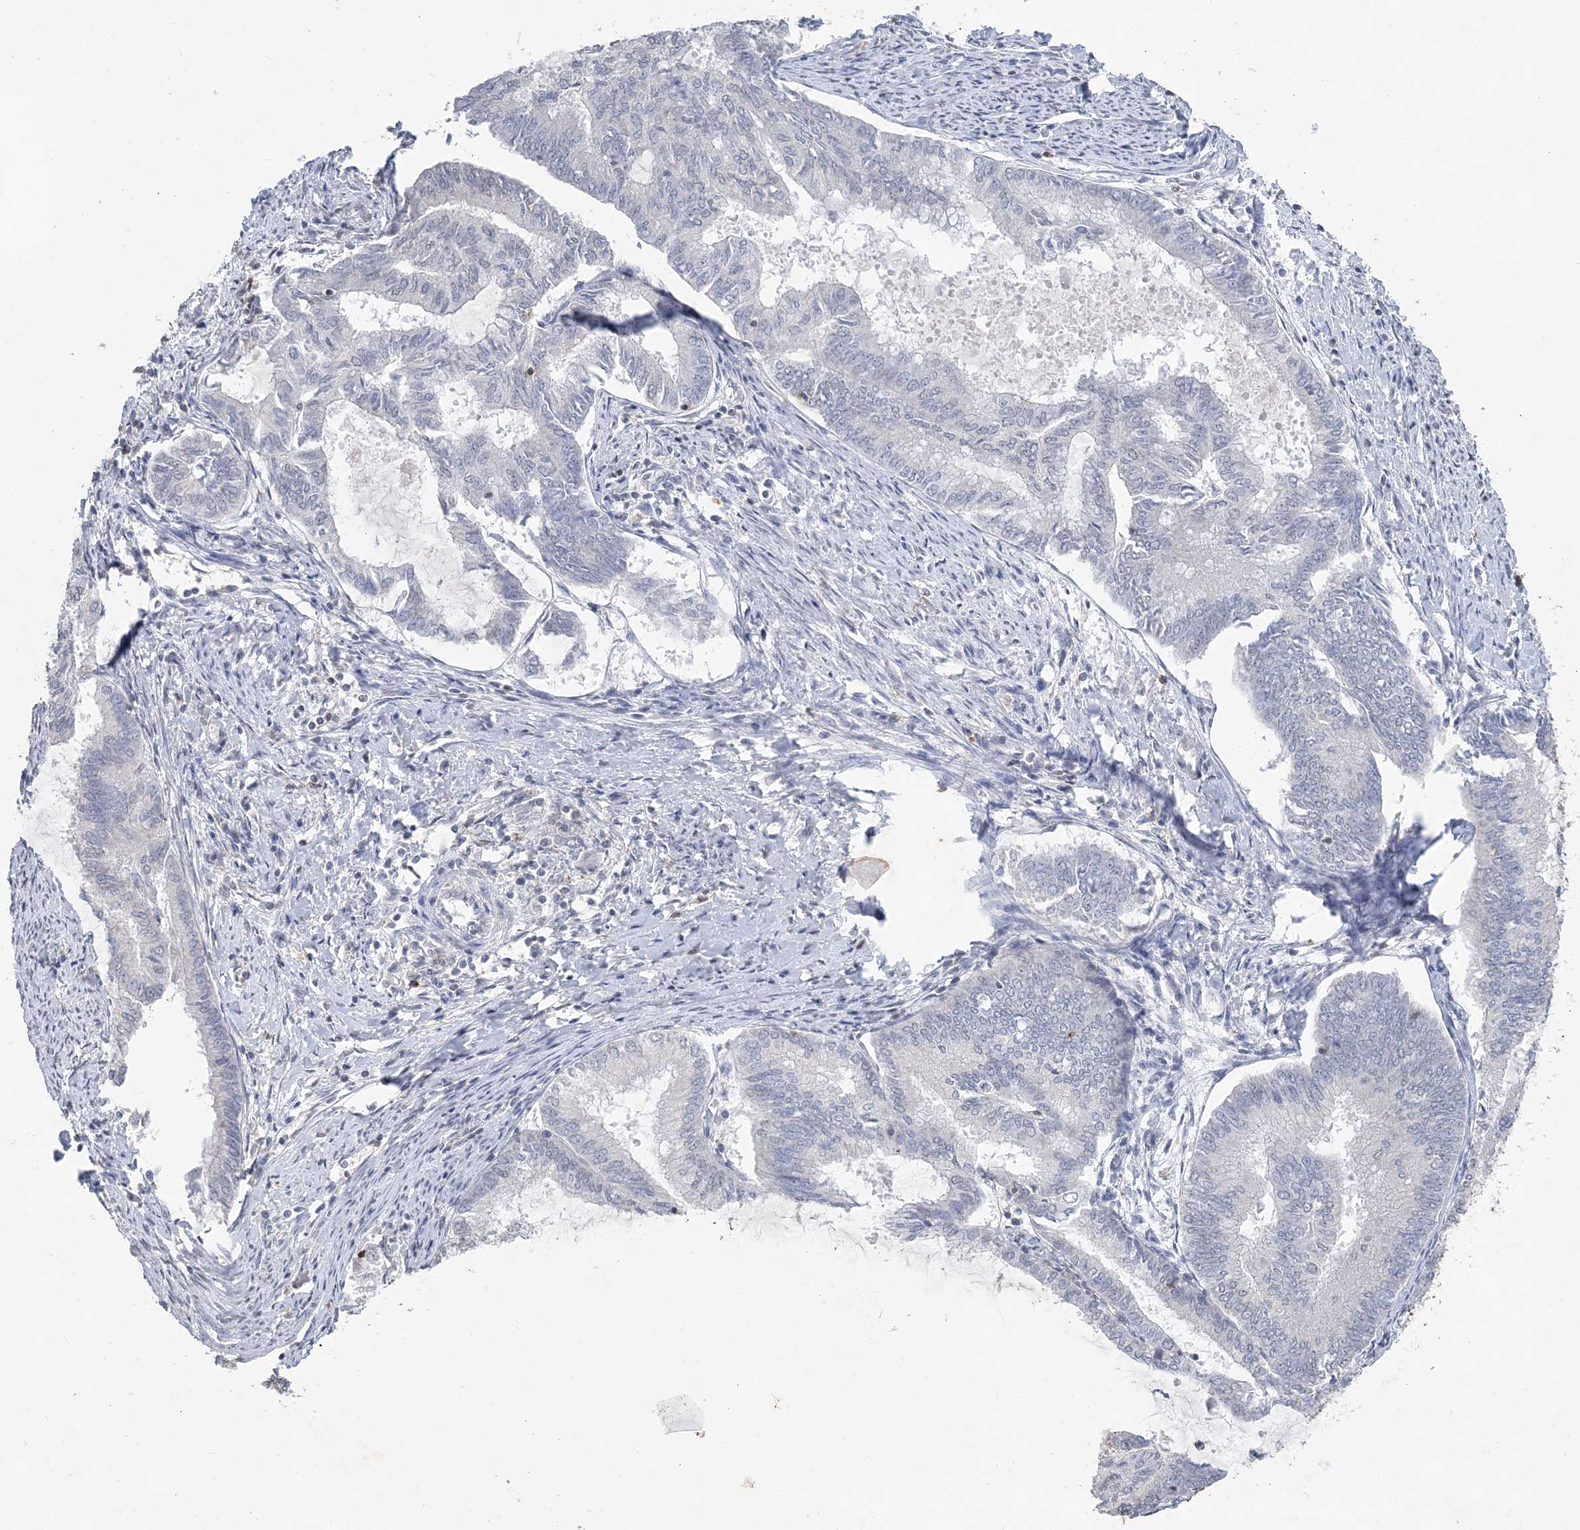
{"staining": {"intensity": "negative", "quantity": "none", "location": "none"}, "tissue": "endometrial cancer", "cell_type": "Tumor cells", "image_type": "cancer", "snomed": [{"axis": "morphology", "description": "Adenocarcinoma, NOS"}, {"axis": "topography", "description": "Endometrium"}], "caption": "Photomicrograph shows no protein positivity in tumor cells of endometrial cancer tissue. (Stains: DAB immunohistochemistry (IHC) with hematoxylin counter stain, Microscopy: brightfield microscopy at high magnification).", "gene": "PDCD1", "patient": {"sex": "female", "age": 86}}